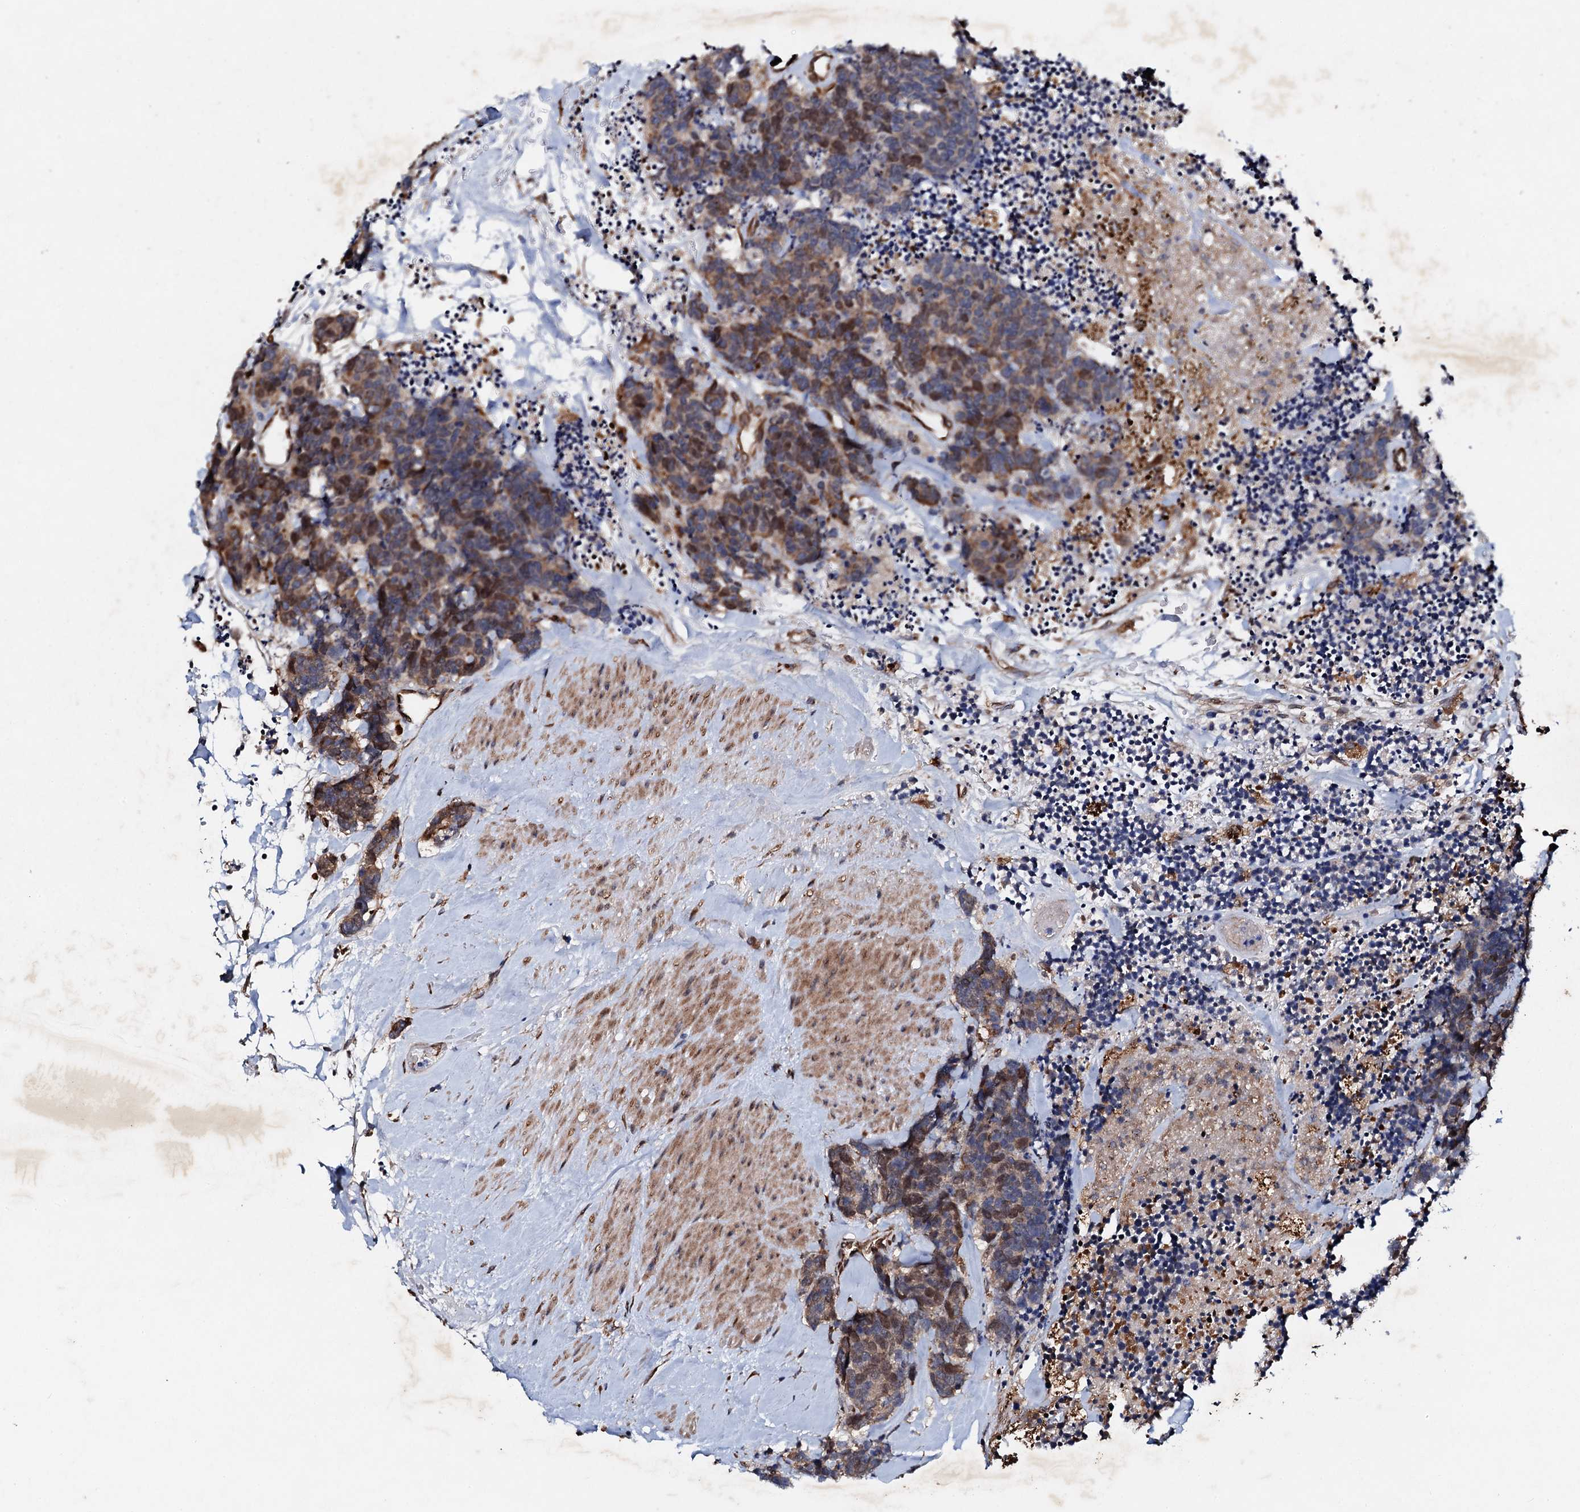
{"staining": {"intensity": "moderate", "quantity": ">75%", "location": "cytoplasmic/membranous,nuclear"}, "tissue": "carcinoid", "cell_type": "Tumor cells", "image_type": "cancer", "snomed": [{"axis": "morphology", "description": "Carcinoma, NOS"}, {"axis": "morphology", "description": "Carcinoid, malignant, NOS"}, {"axis": "topography", "description": "Urinary bladder"}], "caption": "Immunohistochemistry (IHC) of carcinoma displays medium levels of moderate cytoplasmic/membranous and nuclear staining in about >75% of tumor cells. (DAB IHC, brown staining for protein, blue staining for nuclei).", "gene": "ADAMTS10", "patient": {"sex": "male", "age": 57}}